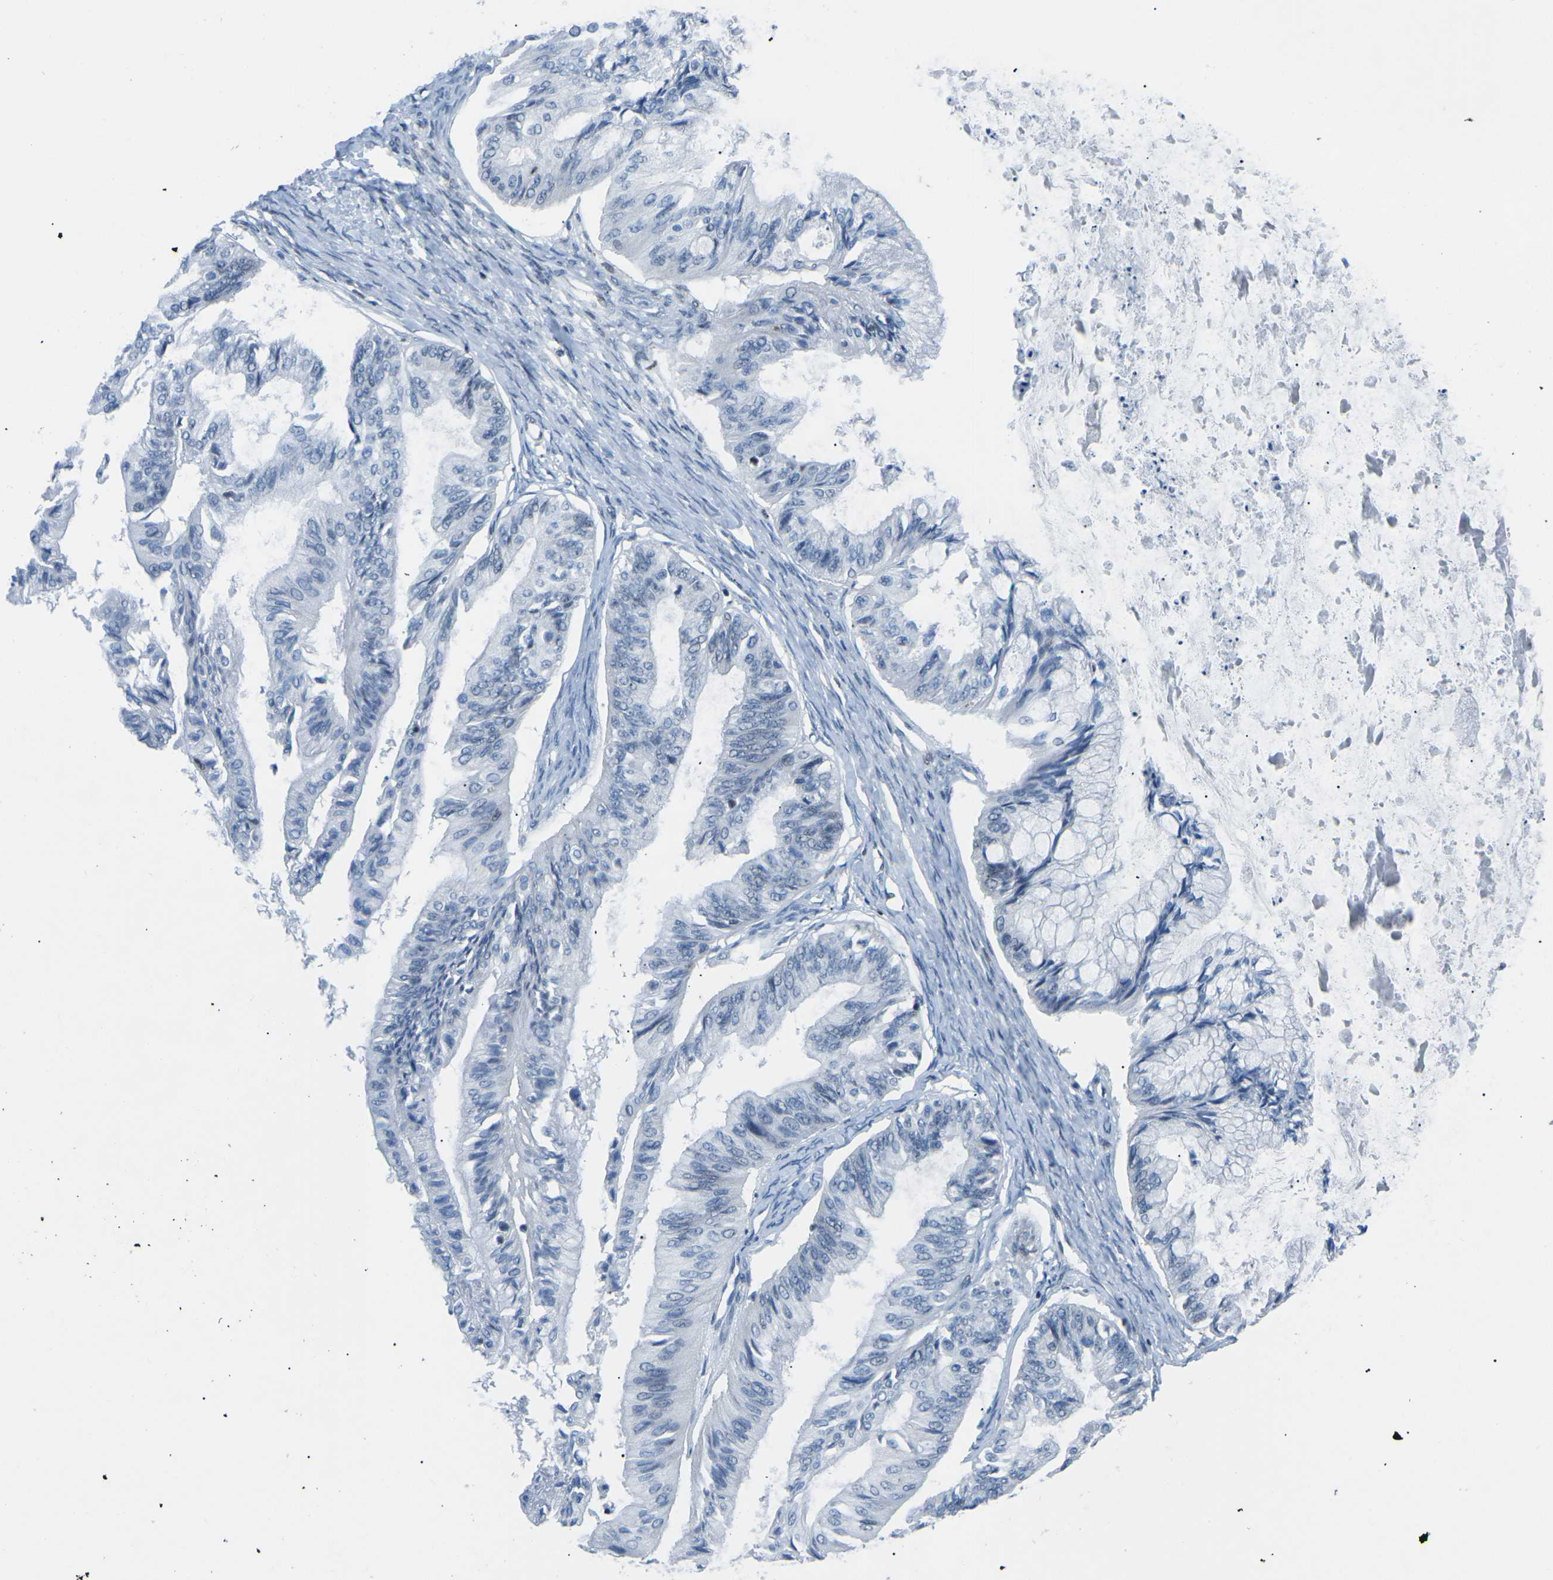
{"staining": {"intensity": "negative", "quantity": "none", "location": "none"}, "tissue": "ovarian cancer", "cell_type": "Tumor cells", "image_type": "cancer", "snomed": [{"axis": "morphology", "description": "Cystadenocarcinoma, mucinous, NOS"}, {"axis": "topography", "description": "Ovary"}], "caption": "Tumor cells show no significant expression in mucinous cystadenocarcinoma (ovarian). Brightfield microscopy of IHC stained with DAB (3,3'-diaminobenzidine) (brown) and hematoxylin (blue), captured at high magnification.", "gene": "MBNL1", "patient": {"sex": "female", "age": 57}}